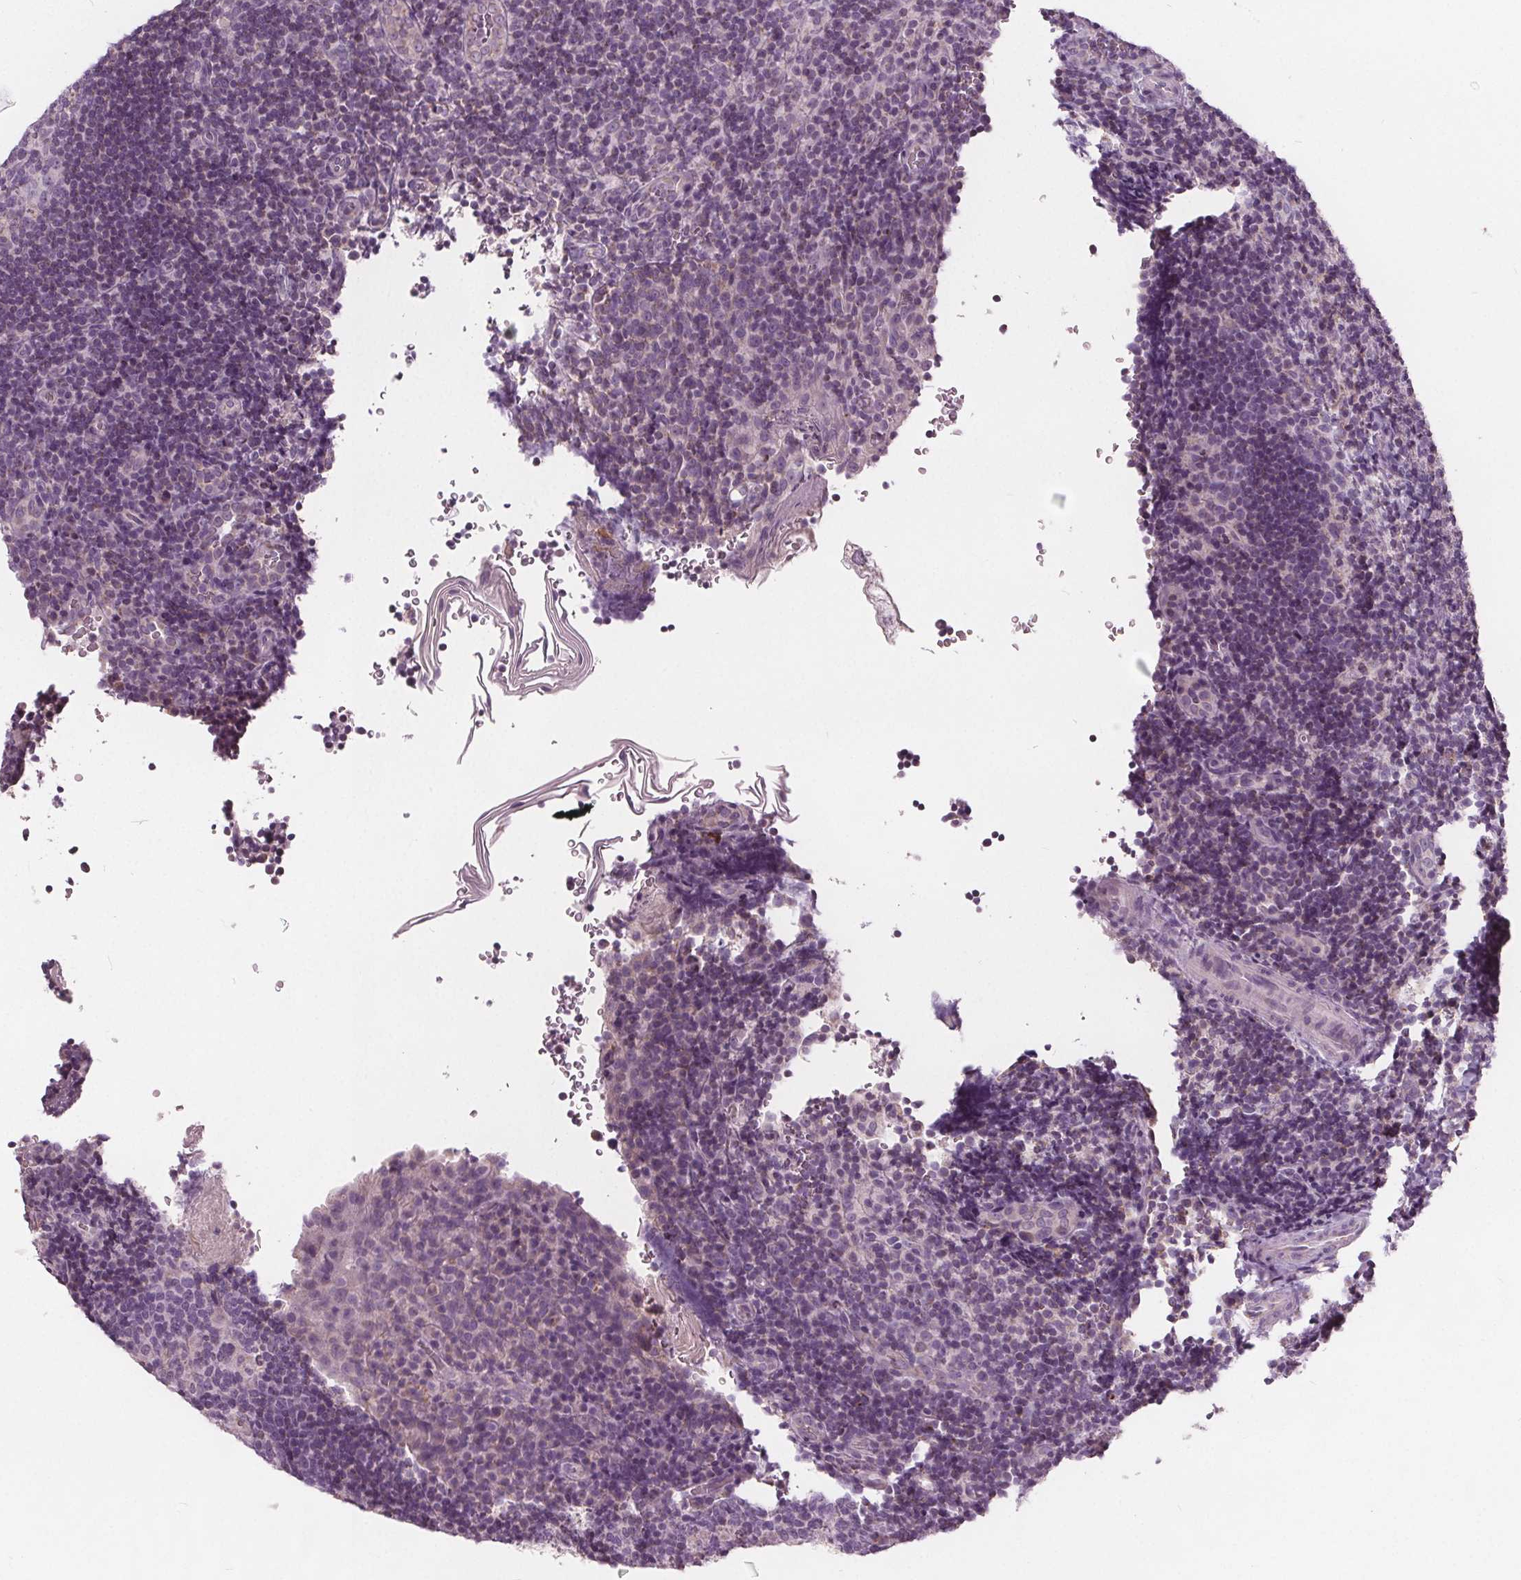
{"staining": {"intensity": "negative", "quantity": "none", "location": "none"}, "tissue": "tonsil", "cell_type": "Germinal center cells", "image_type": "normal", "snomed": [{"axis": "morphology", "description": "Normal tissue, NOS"}, {"axis": "topography", "description": "Tonsil"}], "caption": "IHC histopathology image of normal tonsil: tonsil stained with DAB reveals no significant protein positivity in germinal center cells.", "gene": "ECI2", "patient": {"sex": "male", "age": 17}}